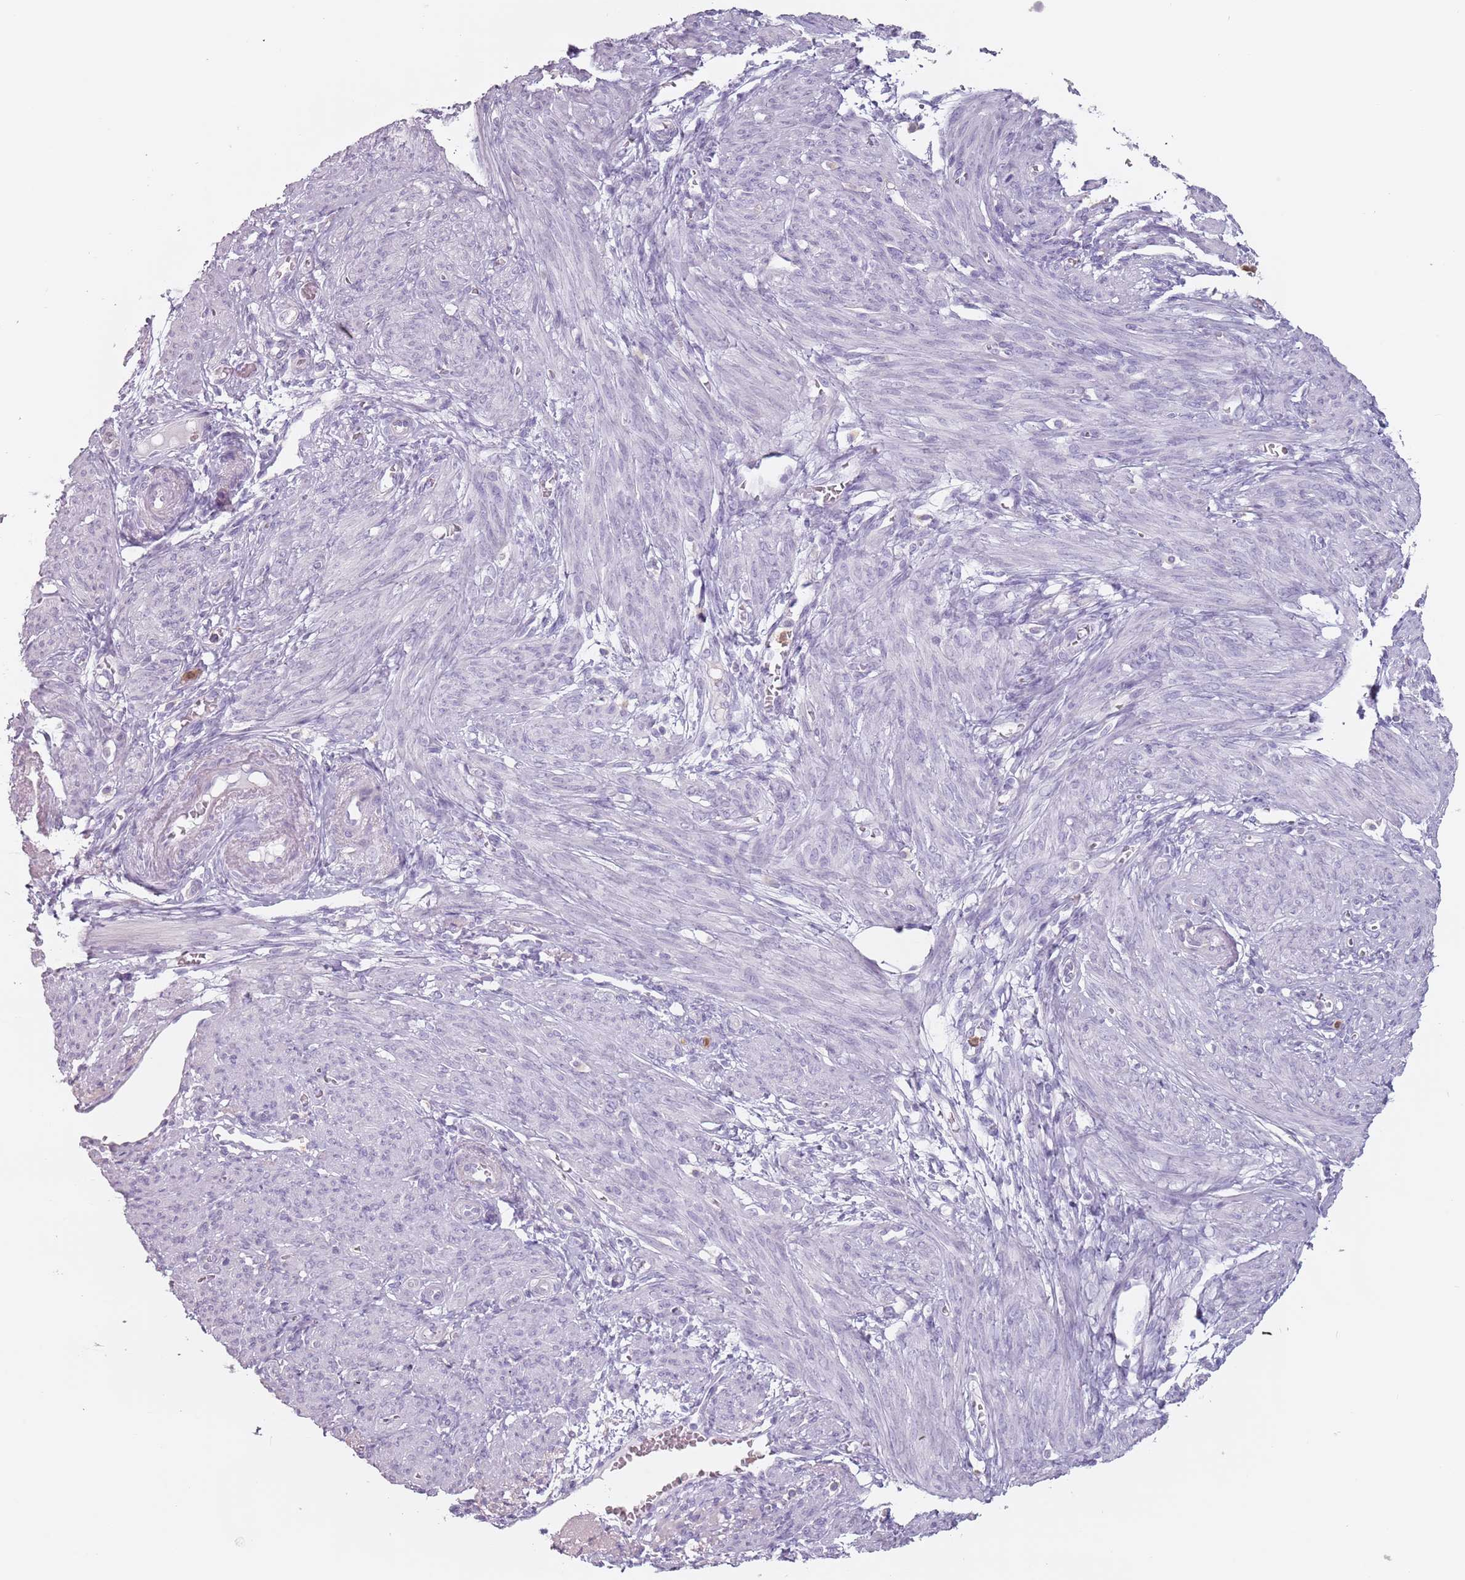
{"staining": {"intensity": "negative", "quantity": "none", "location": "none"}, "tissue": "smooth muscle", "cell_type": "Smooth muscle cells", "image_type": "normal", "snomed": [{"axis": "morphology", "description": "Normal tissue, NOS"}, {"axis": "topography", "description": "Smooth muscle"}], "caption": "A photomicrograph of human smooth muscle is negative for staining in smooth muscle cells. Brightfield microscopy of IHC stained with DAB (3,3'-diaminobenzidine) (brown) and hematoxylin (blue), captured at high magnification.", "gene": "ZNF584", "patient": {"sex": "female", "age": 39}}